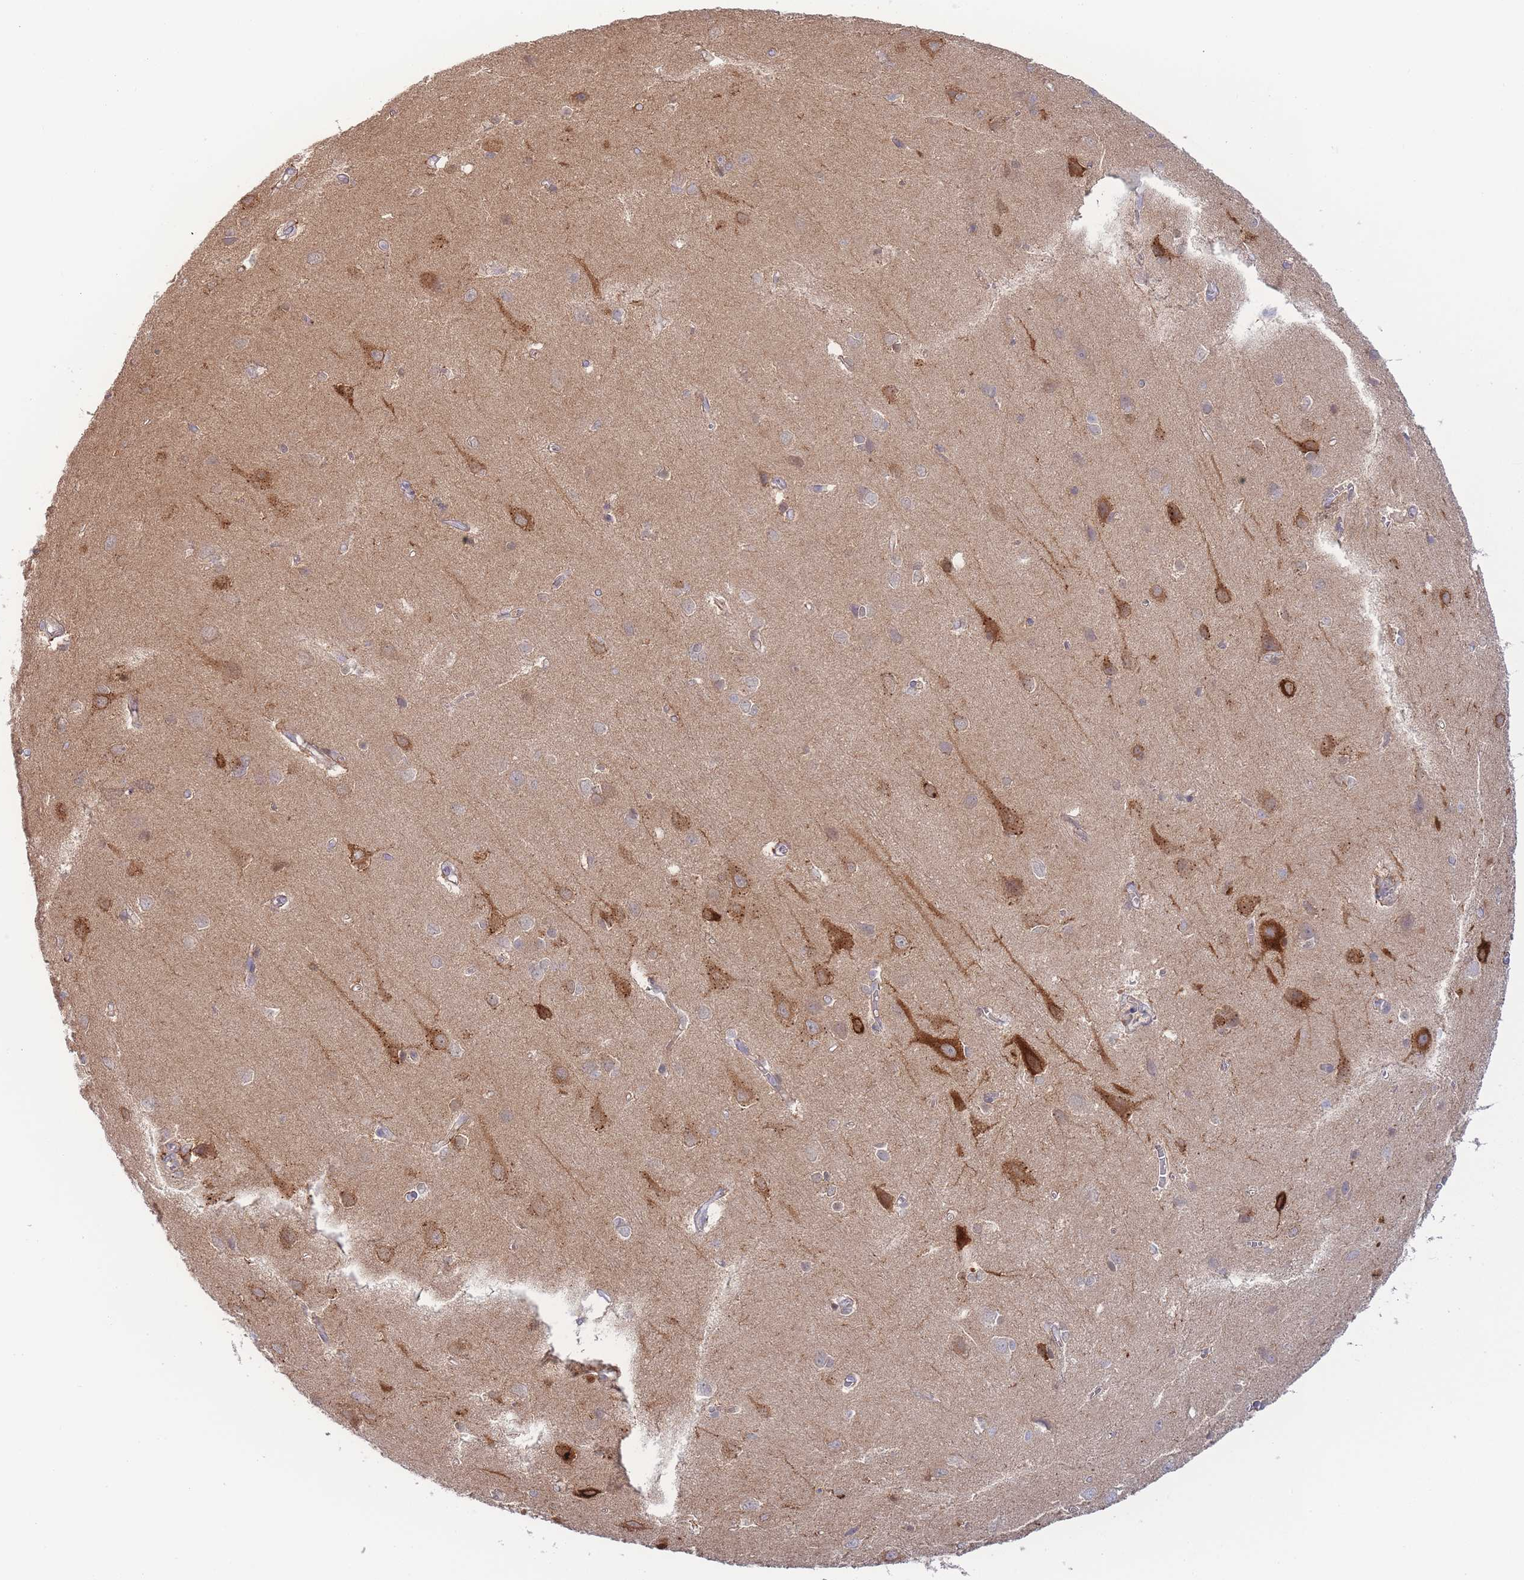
{"staining": {"intensity": "negative", "quantity": "none", "location": "none"}, "tissue": "cerebral cortex", "cell_type": "Endothelial cells", "image_type": "normal", "snomed": [{"axis": "morphology", "description": "Normal tissue, NOS"}, {"axis": "topography", "description": "Cerebral cortex"}], "caption": "The immunohistochemistry (IHC) histopathology image has no significant staining in endothelial cells of cerebral cortex. The staining was performed using DAB to visualize the protein expression in brown, while the nuclei were stained in blue with hematoxylin (Magnification: 20x).", "gene": "SPHKAP", "patient": {"sex": "male", "age": 37}}